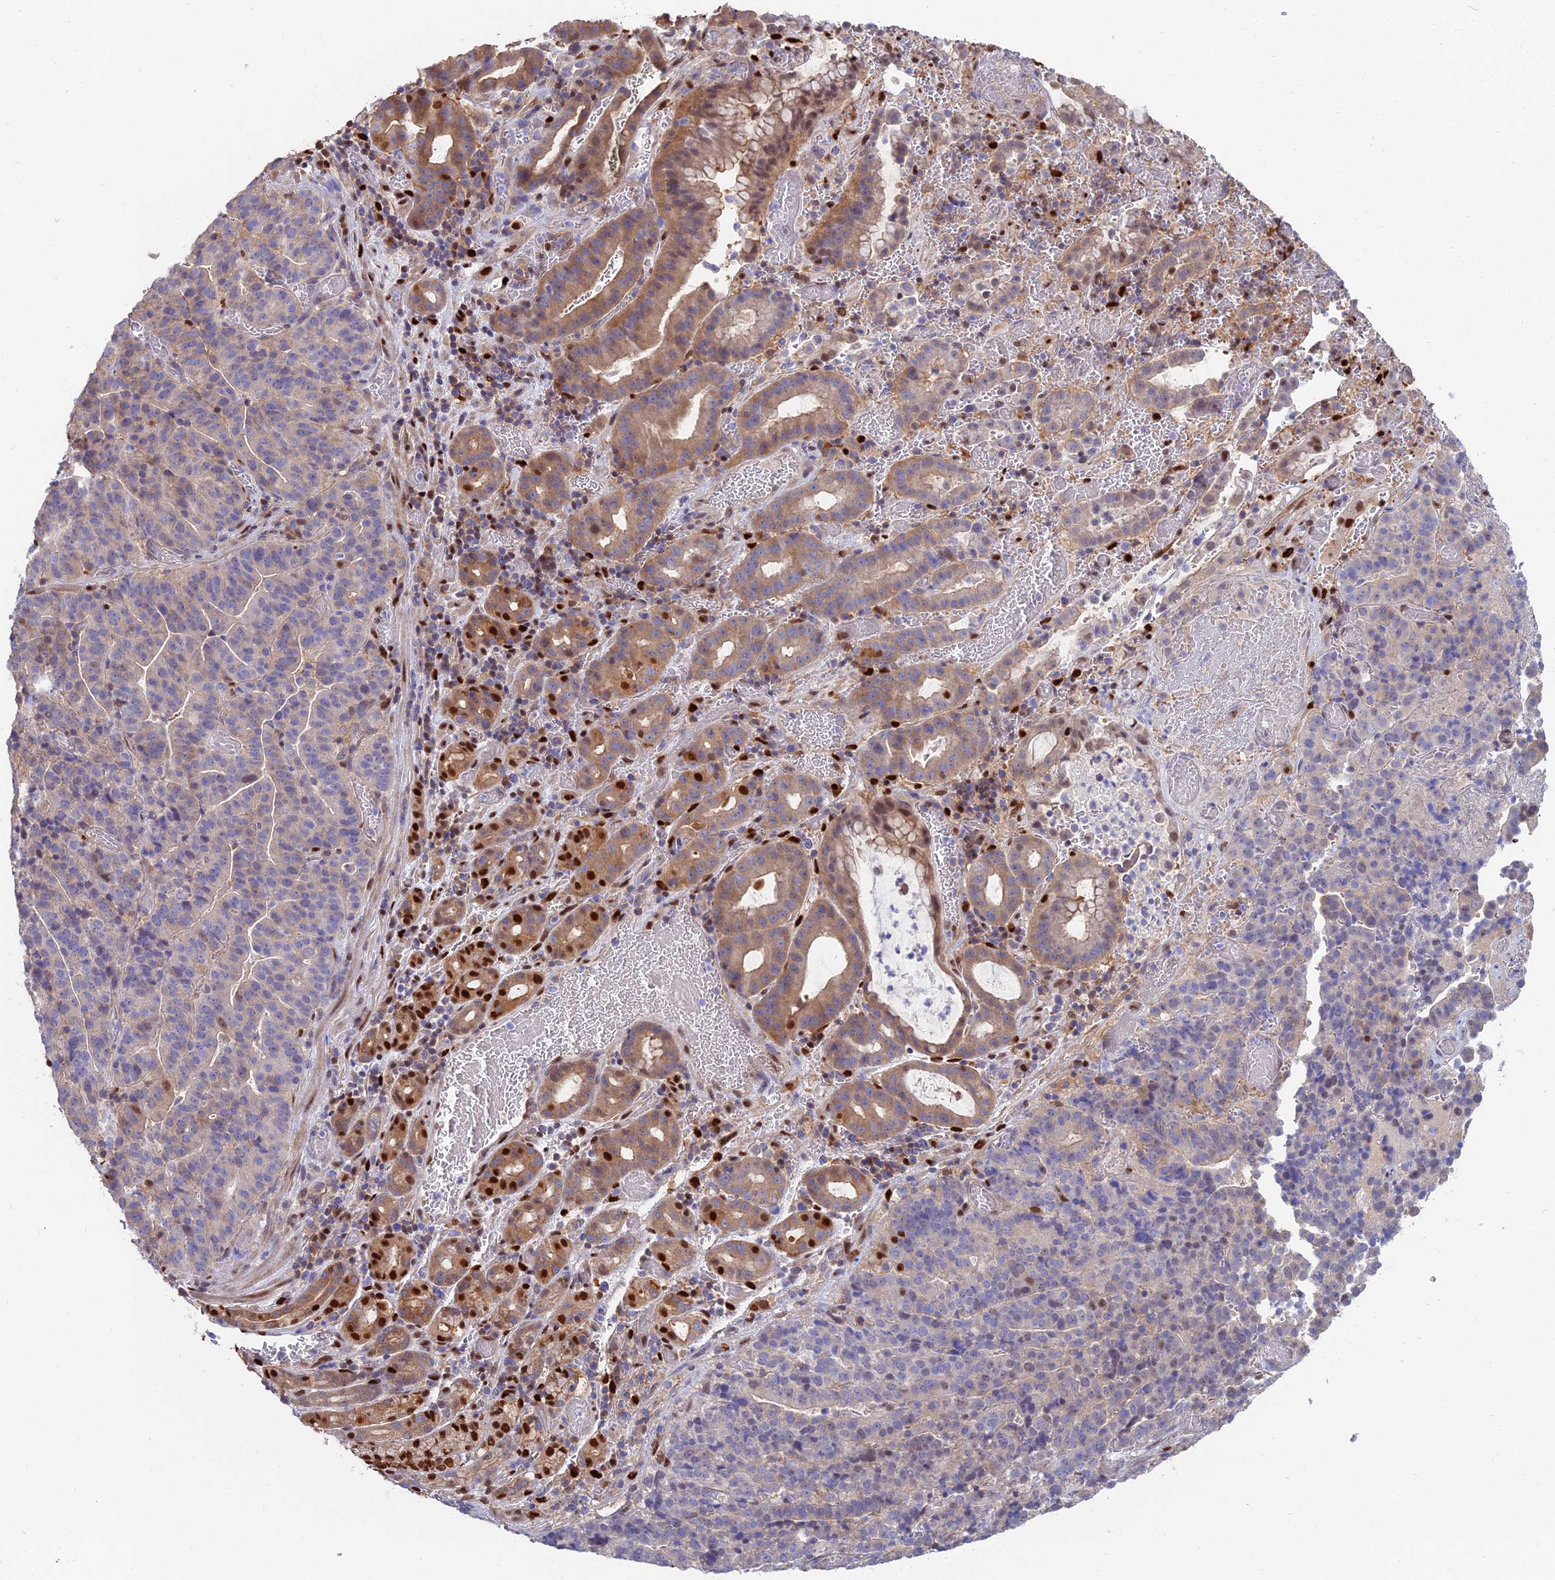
{"staining": {"intensity": "weak", "quantity": "<25%", "location": "cytoplasmic/membranous,nuclear"}, "tissue": "stomach cancer", "cell_type": "Tumor cells", "image_type": "cancer", "snomed": [{"axis": "morphology", "description": "Adenocarcinoma, NOS"}, {"axis": "topography", "description": "Stomach"}], "caption": "High magnification brightfield microscopy of stomach adenocarcinoma stained with DAB (brown) and counterstained with hematoxylin (blue): tumor cells show no significant positivity.", "gene": "DNPEP", "patient": {"sex": "male", "age": 48}}